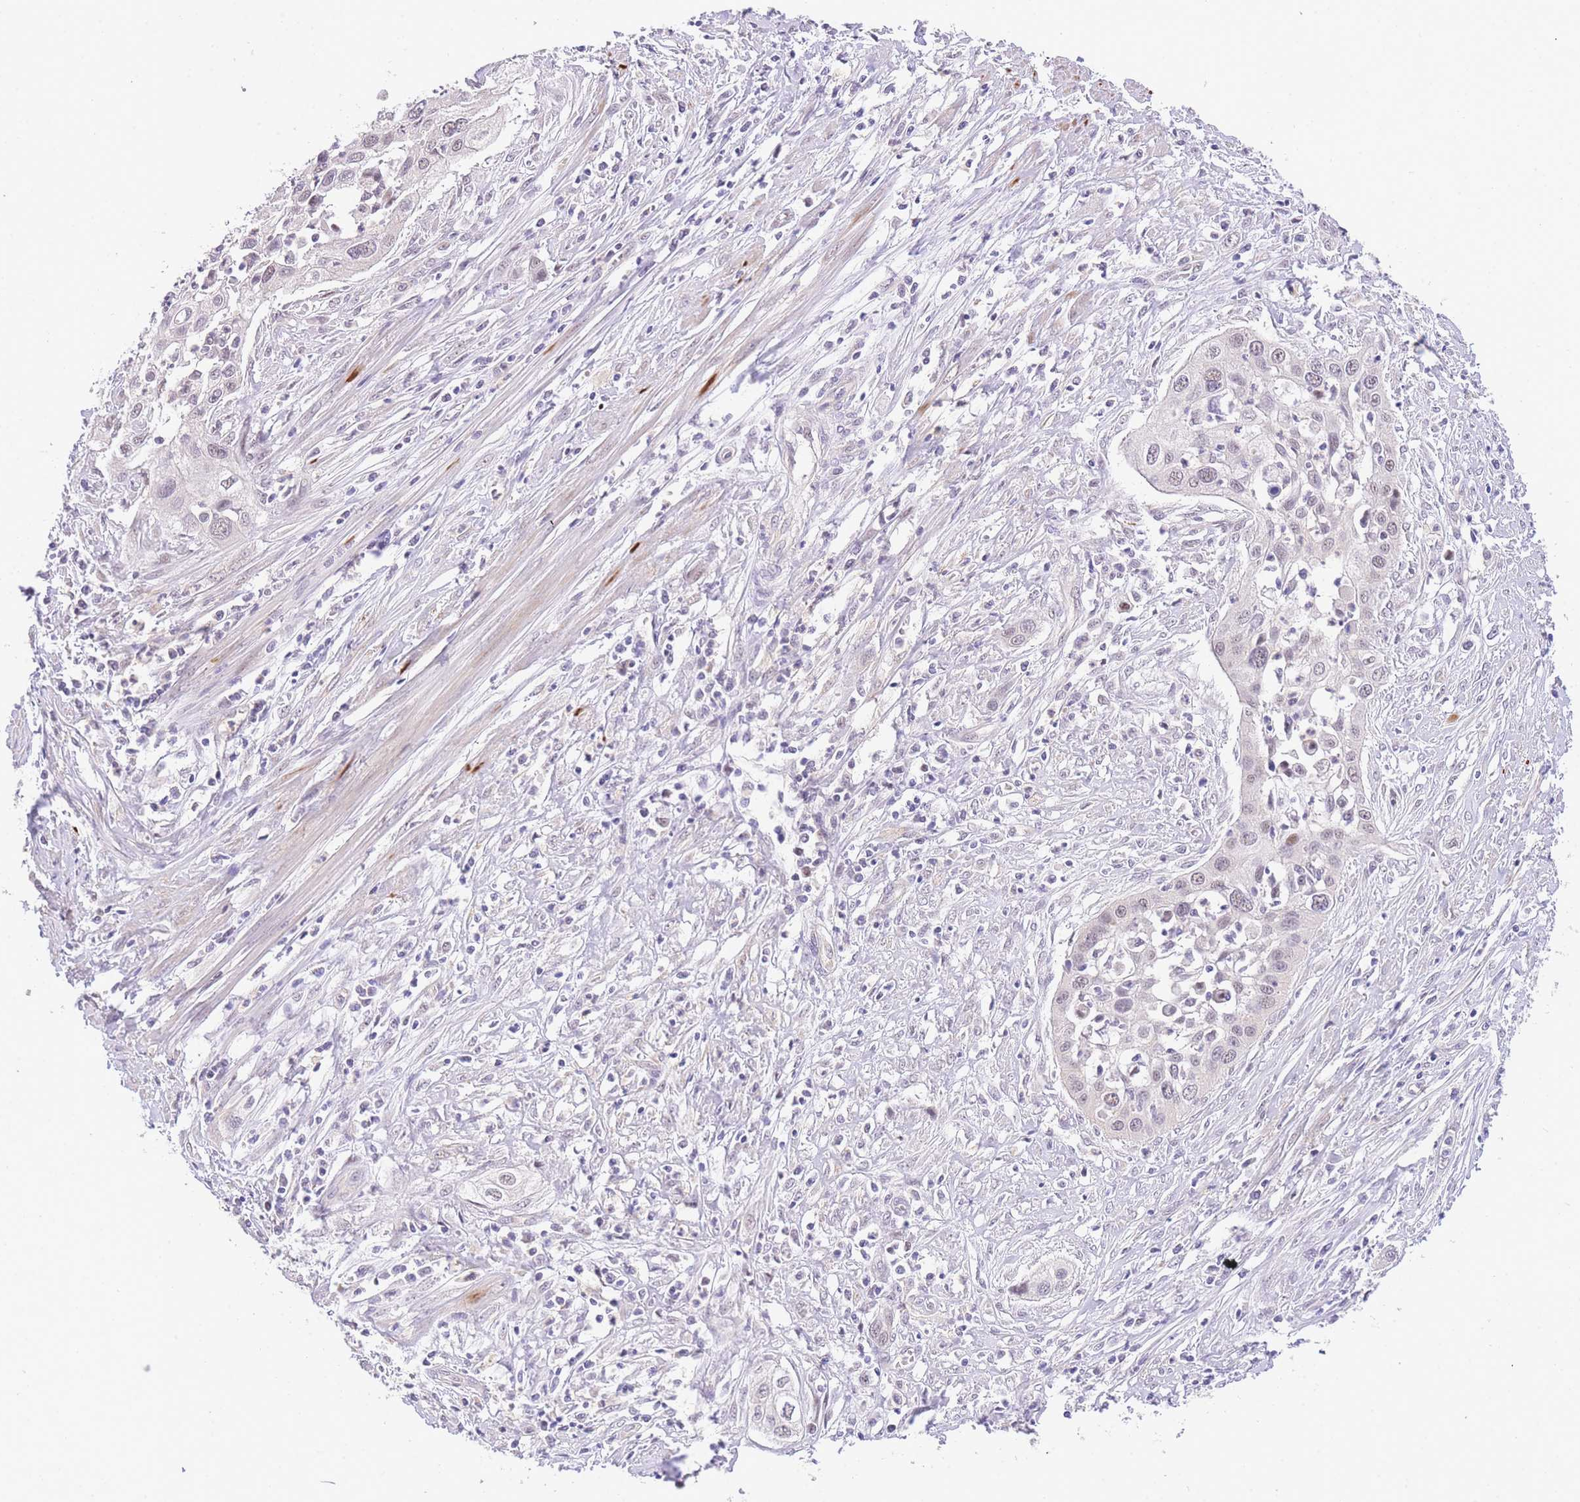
{"staining": {"intensity": "negative", "quantity": "none", "location": "none"}, "tissue": "cervical cancer", "cell_type": "Tumor cells", "image_type": "cancer", "snomed": [{"axis": "morphology", "description": "Squamous cell carcinoma, NOS"}, {"axis": "topography", "description": "Cervix"}], "caption": "IHC of human cervical cancer (squamous cell carcinoma) shows no positivity in tumor cells. Brightfield microscopy of IHC stained with DAB (3,3'-diaminobenzidine) (brown) and hematoxylin (blue), captured at high magnification.", "gene": "SLC35F2", "patient": {"sex": "female", "age": 34}}